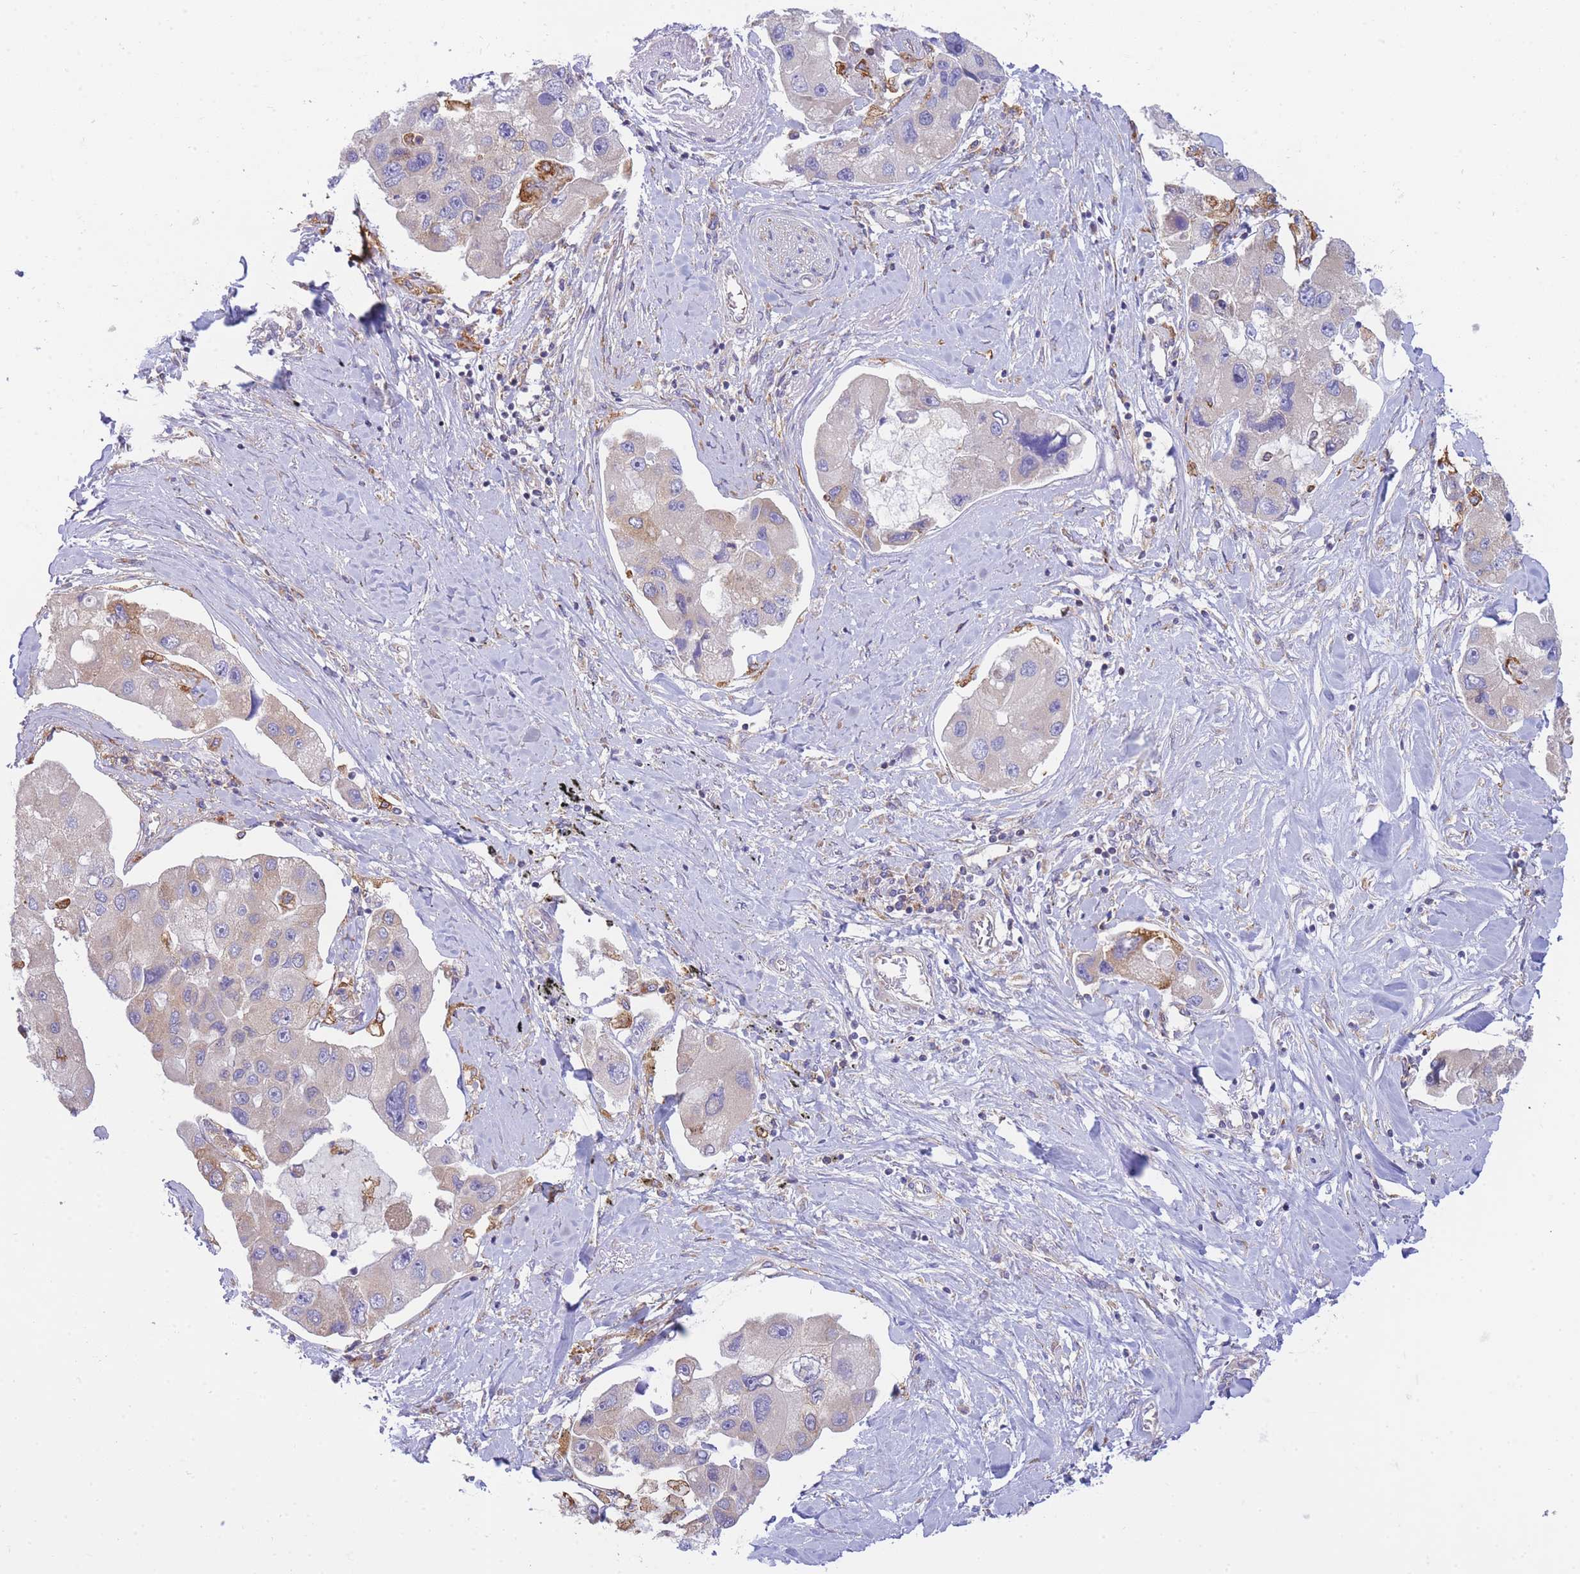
{"staining": {"intensity": "weak", "quantity": "<25%", "location": "cytoplasmic/membranous"}, "tissue": "lung cancer", "cell_type": "Tumor cells", "image_type": "cancer", "snomed": [{"axis": "morphology", "description": "Adenocarcinoma, NOS"}, {"axis": "topography", "description": "Lung"}], "caption": "Immunohistochemical staining of lung adenocarcinoma demonstrates no significant positivity in tumor cells. (Brightfield microscopy of DAB (3,3'-diaminobenzidine) IHC at high magnification).", "gene": "SH2B2", "patient": {"sex": "female", "age": 54}}